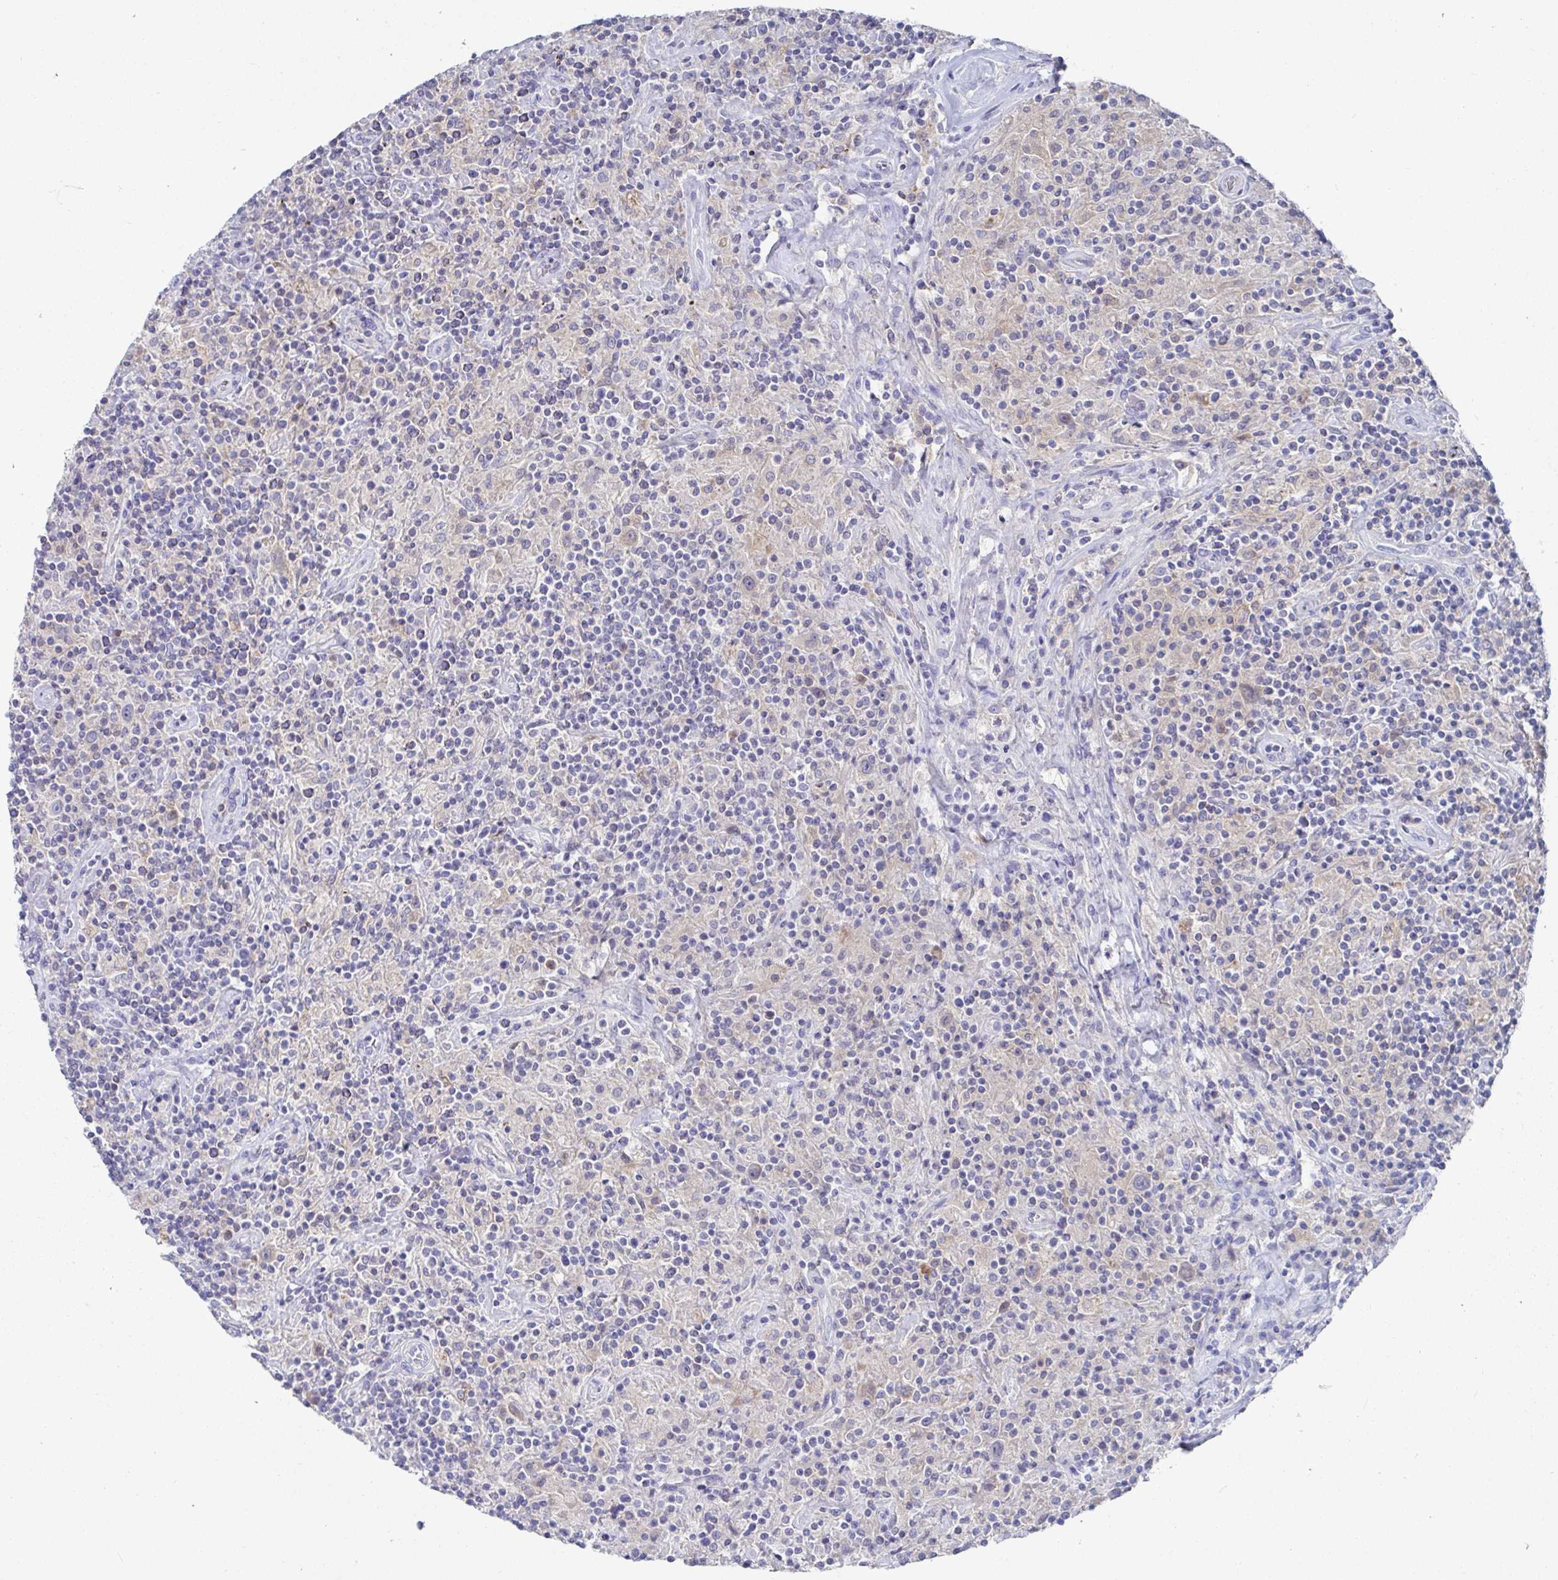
{"staining": {"intensity": "negative", "quantity": "none", "location": "none"}, "tissue": "lymphoma", "cell_type": "Tumor cells", "image_type": "cancer", "snomed": [{"axis": "morphology", "description": "Hodgkin's disease, NOS"}, {"axis": "topography", "description": "Lymph node"}], "caption": "The micrograph demonstrates no significant expression in tumor cells of lymphoma.", "gene": "GPR148", "patient": {"sex": "male", "age": 70}}